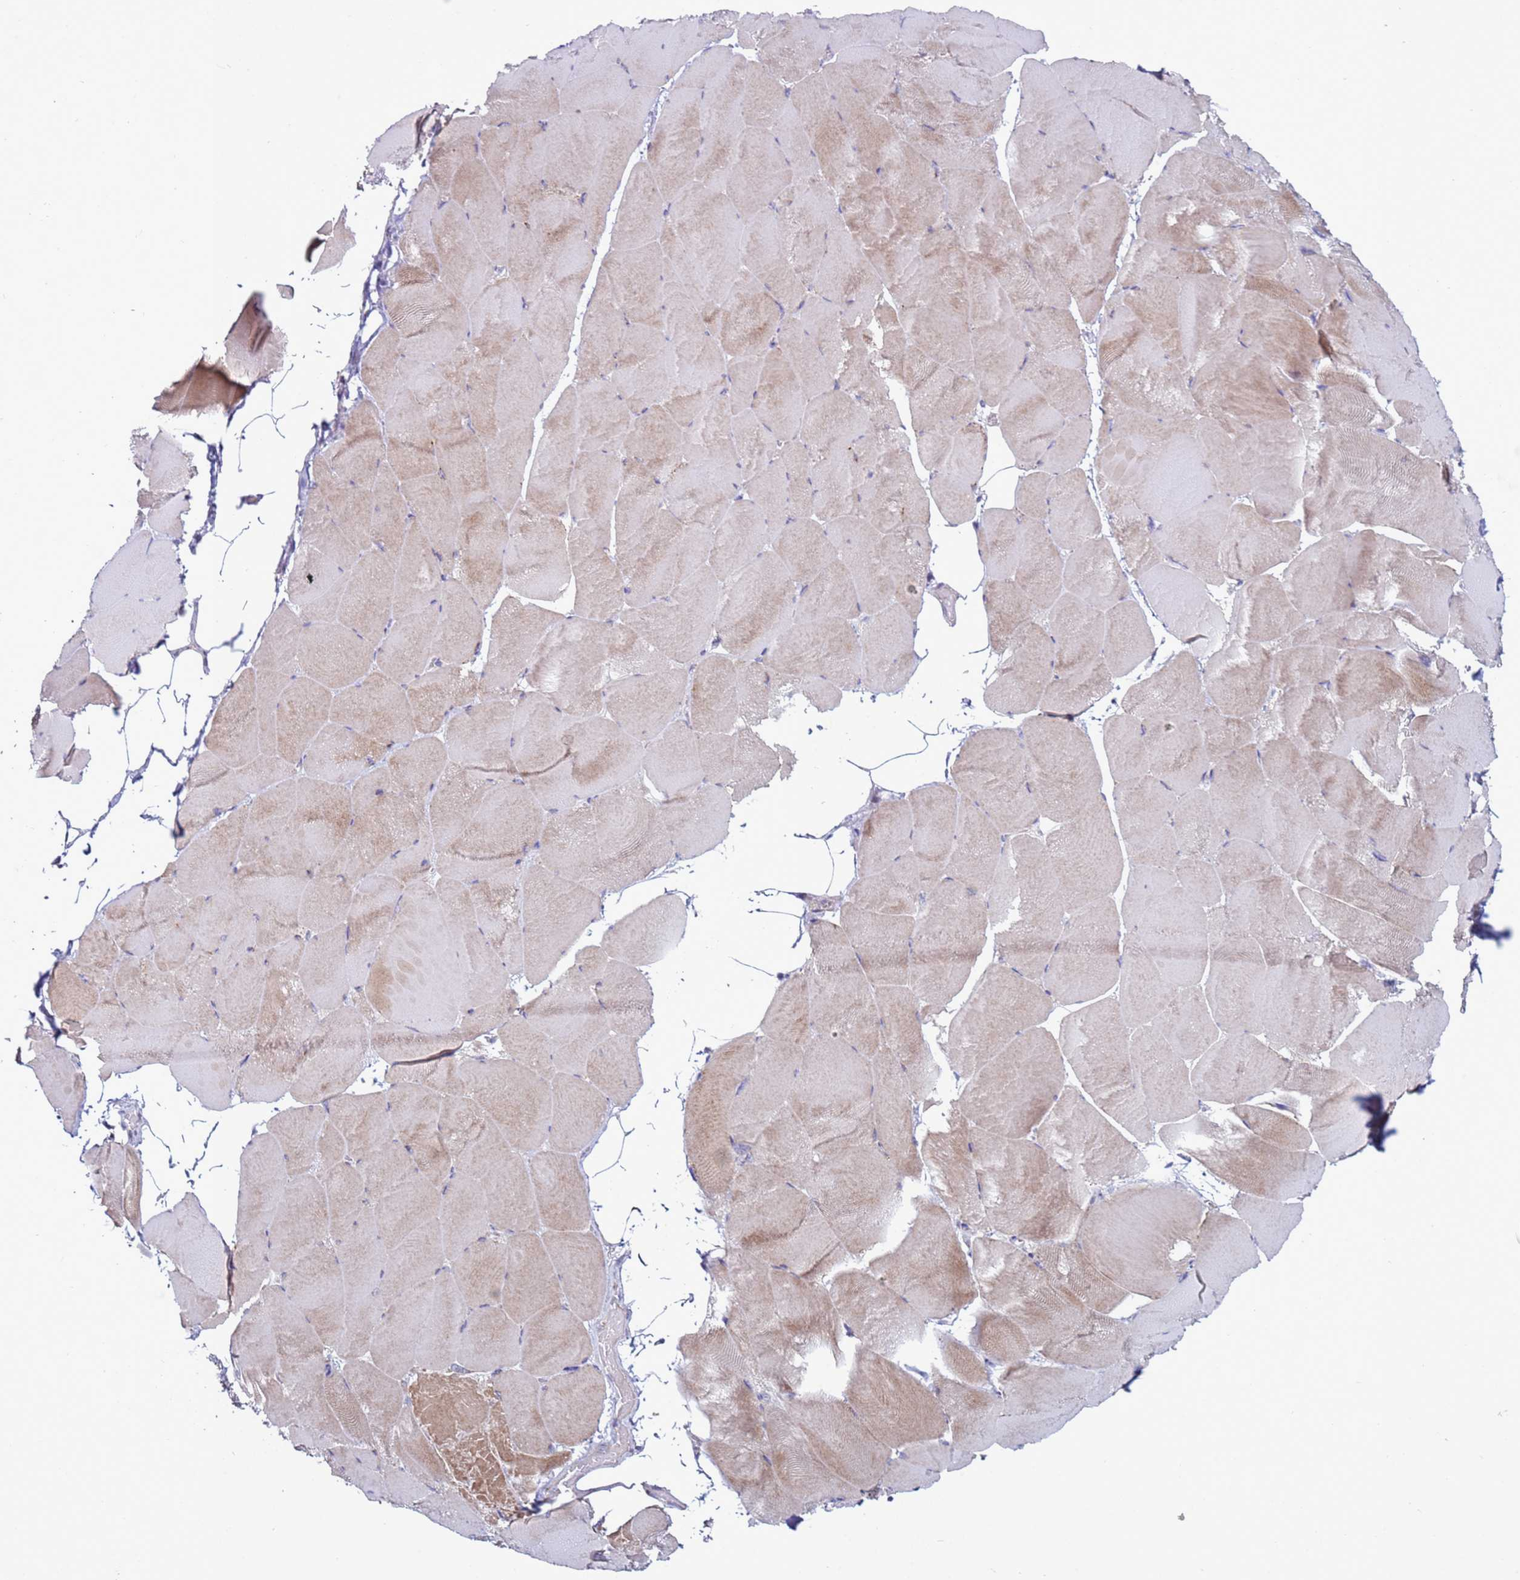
{"staining": {"intensity": "weak", "quantity": "<25%", "location": "cytoplasmic/membranous"}, "tissue": "skeletal muscle", "cell_type": "Myocytes", "image_type": "normal", "snomed": [{"axis": "morphology", "description": "Normal tissue, NOS"}, {"axis": "topography", "description": "Skeletal muscle"}], "caption": "The image demonstrates no significant positivity in myocytes of skeletal muscle.", "gene": "ABHD17B", "patient": {"sex": "female", "age": 64}}